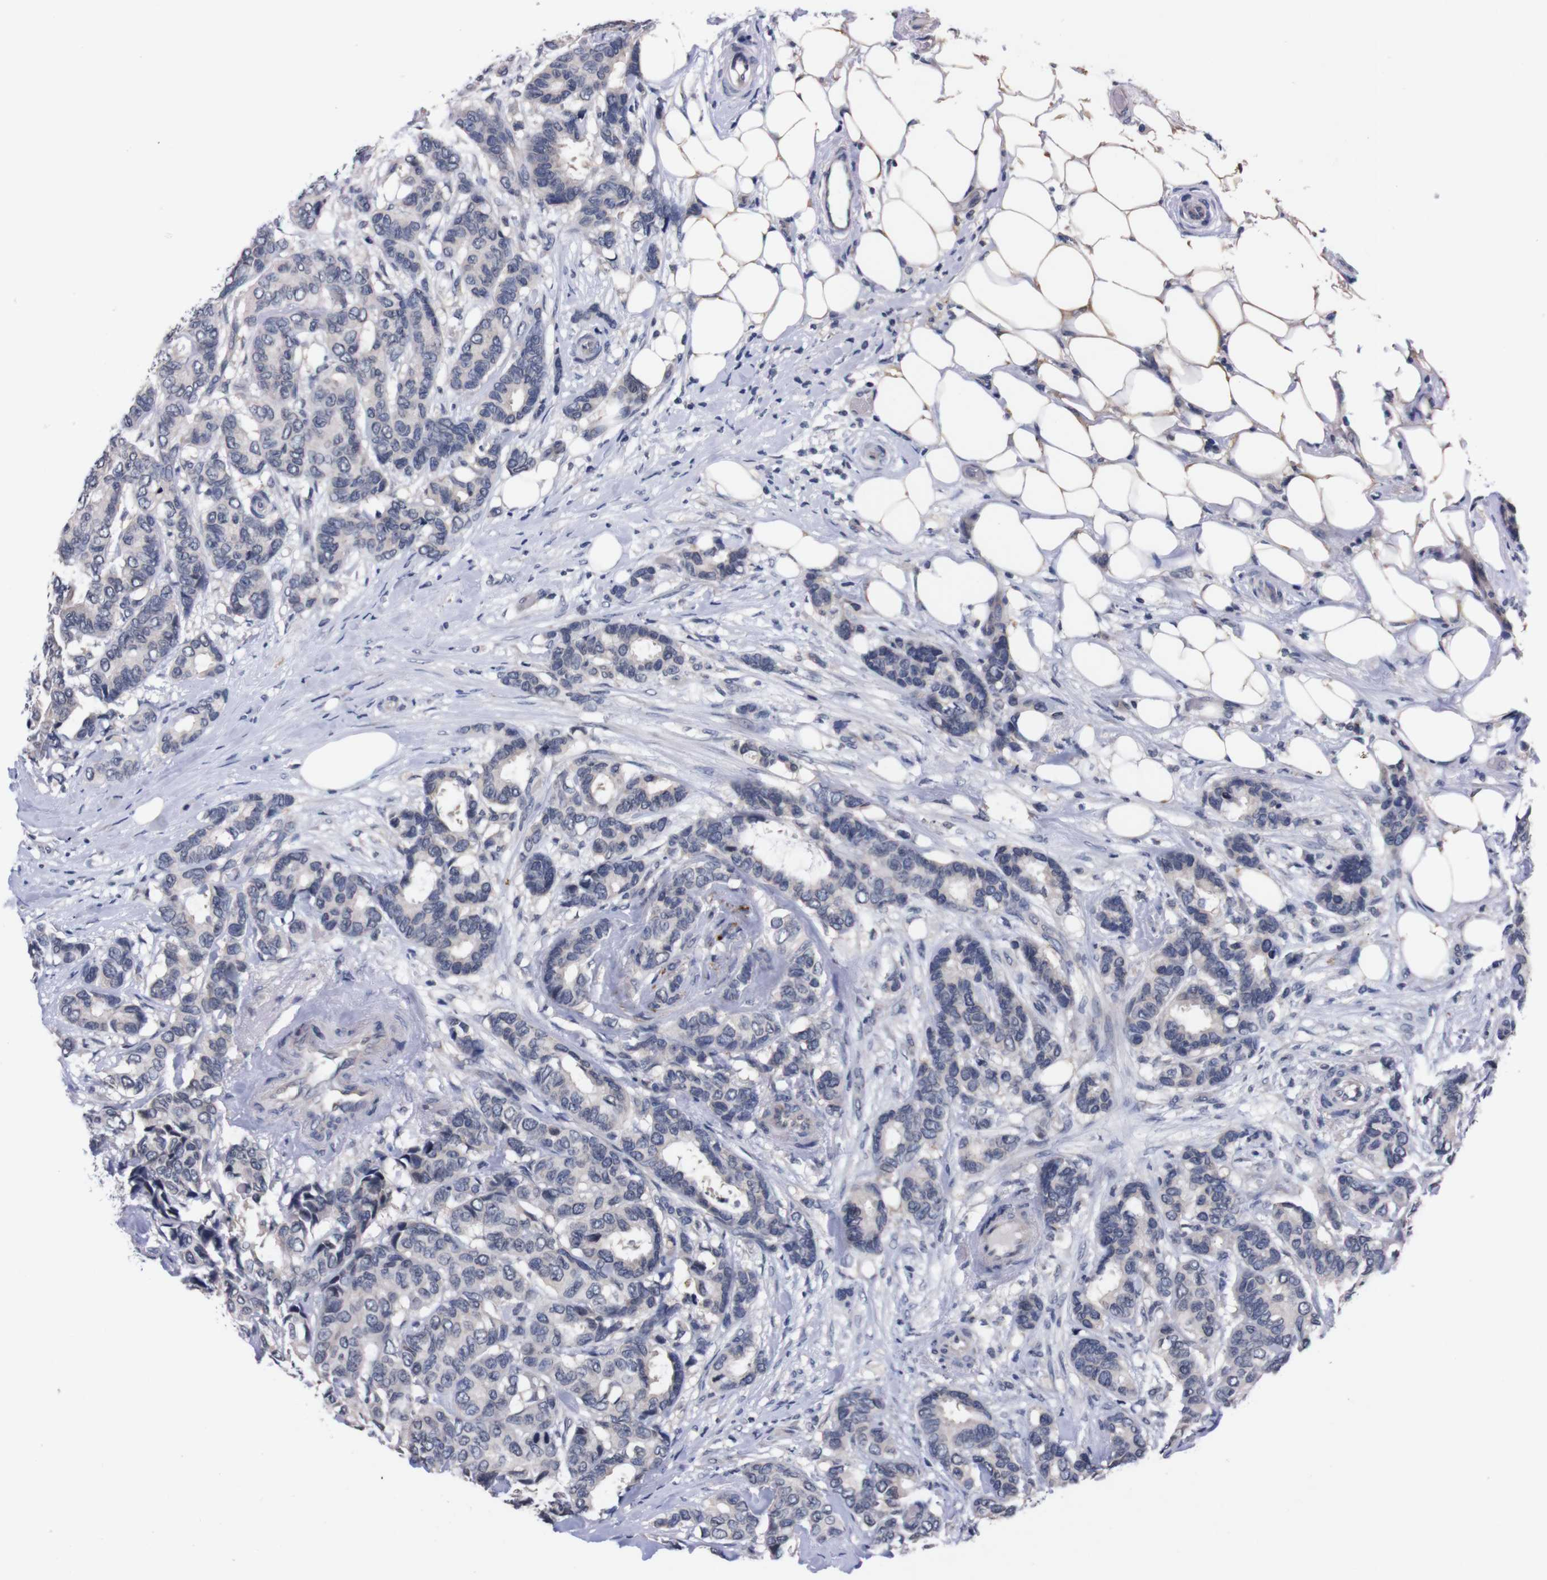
{"staining": {"intensity": "negative", "quantity": "none", "location": "none"}, "tissue": "breast cancer", "cell_type": "Tumor cells", "image_type": "cancer", "snomed": [{"axis": "morphology", "description": "Duct carcinoma"}, {"axis": "topography", "description": "Breast"}], "caption": "IHC photomicrograph of human breast infiltrating ductal carcinoma stained for a protein (brown), which shows no positivity in tumor cells.", "gene": "TNFRSF21", "patient": {"sex": "female", "age": 87}}